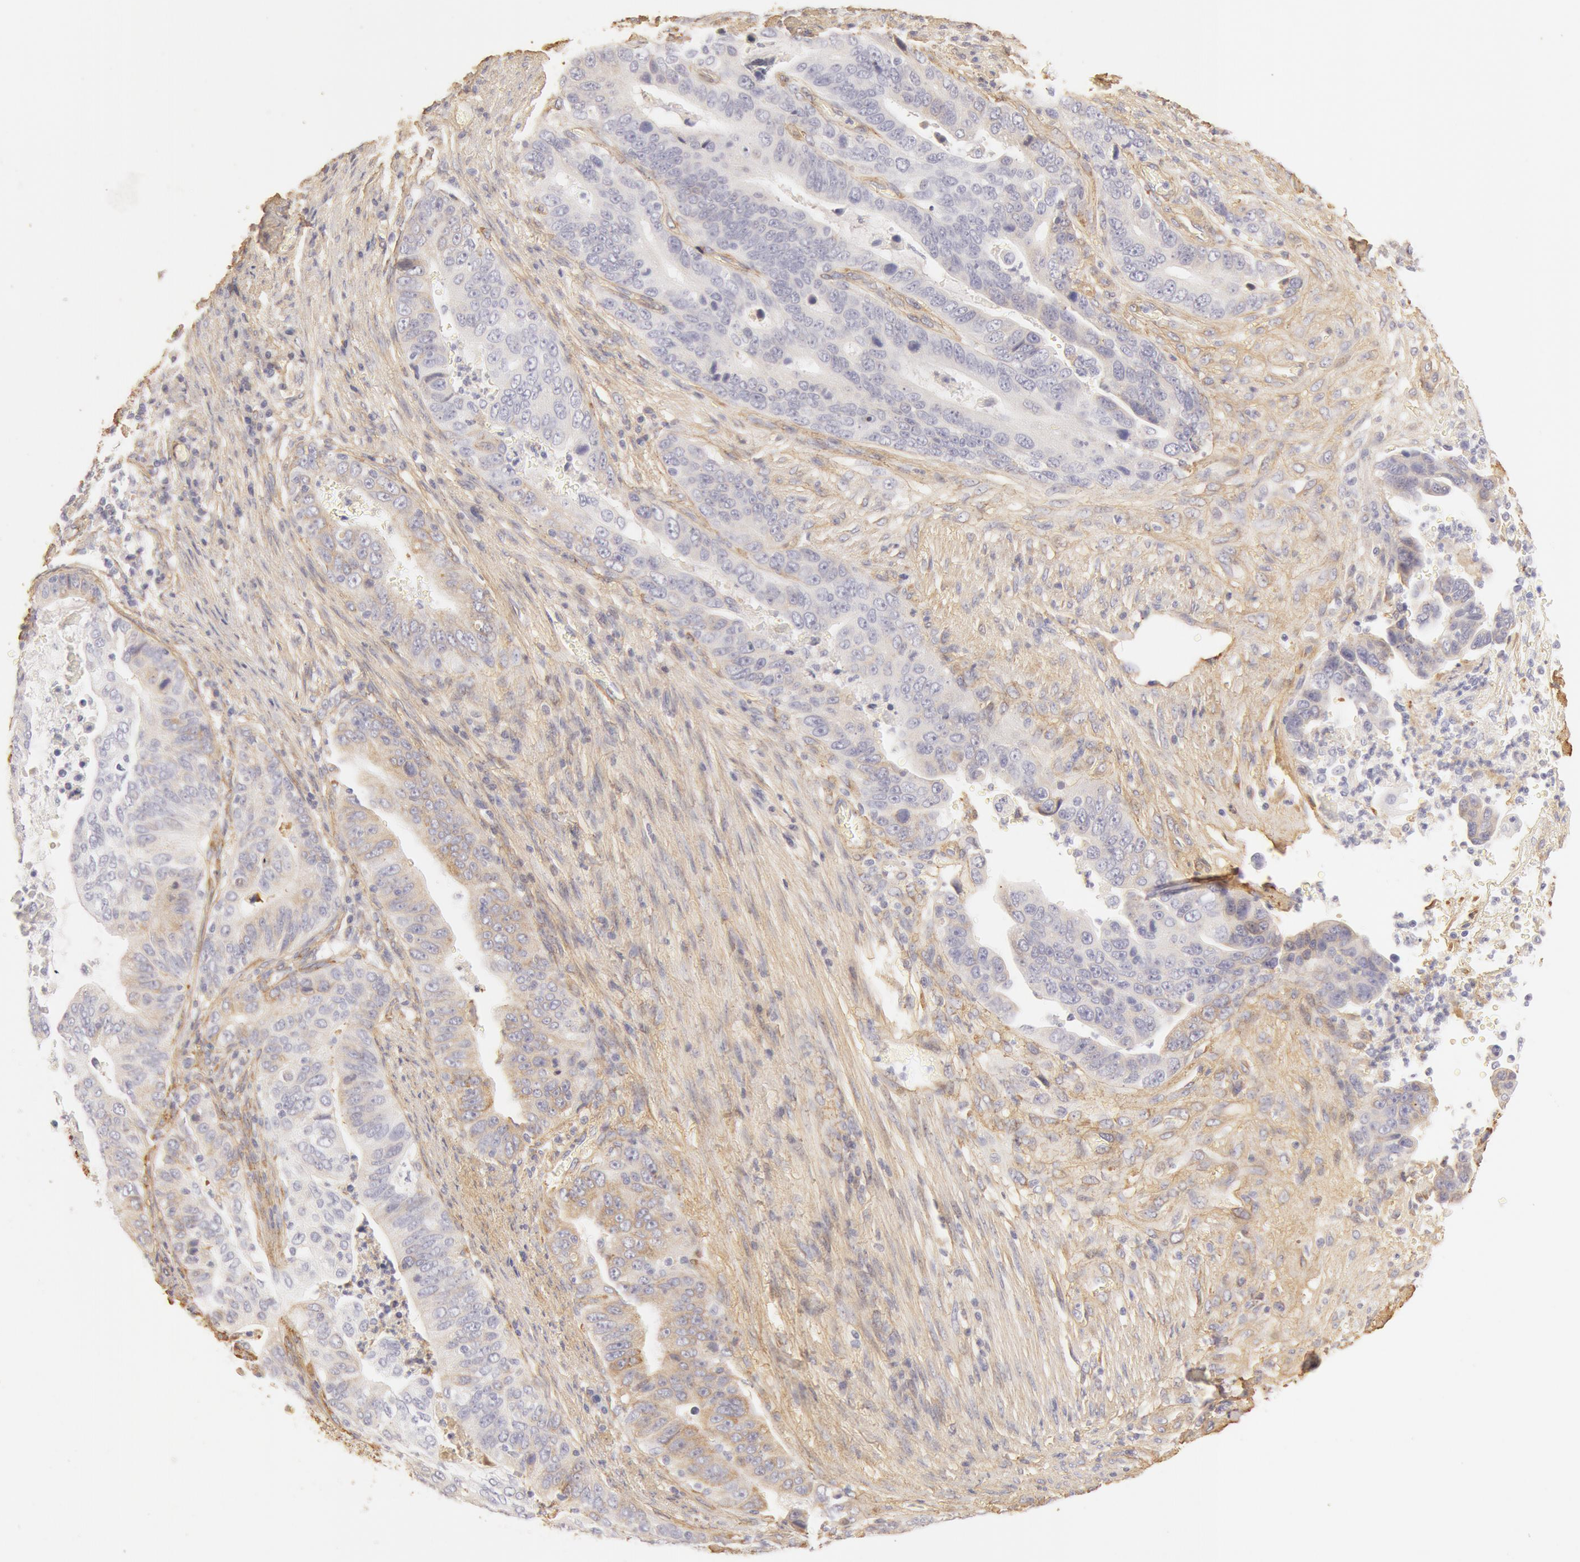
{"staining": {"intensity": "negative", "quantity": "none", "location": "none"}, "tissue": "stomach cancer", "cell_type": "Tumor cells", "image_type": "cancer", "snomed": [{"axis": "morphology", "description": "Adenocarcinoma, NOS"}, {"axis": "topography", "description": "Stomach, upper"}], "caption": "This is a image of immunohistochemistry staining of stomach cancer, which shows no staining in tumor cells. The staining is performed using DAB (3,3'-diaminobenzidine) brown chromogen with nuclei counter-stained in using hematoxylin.", "gene": "COL4A1", "patient": {"sex": "female", "age": 50}}